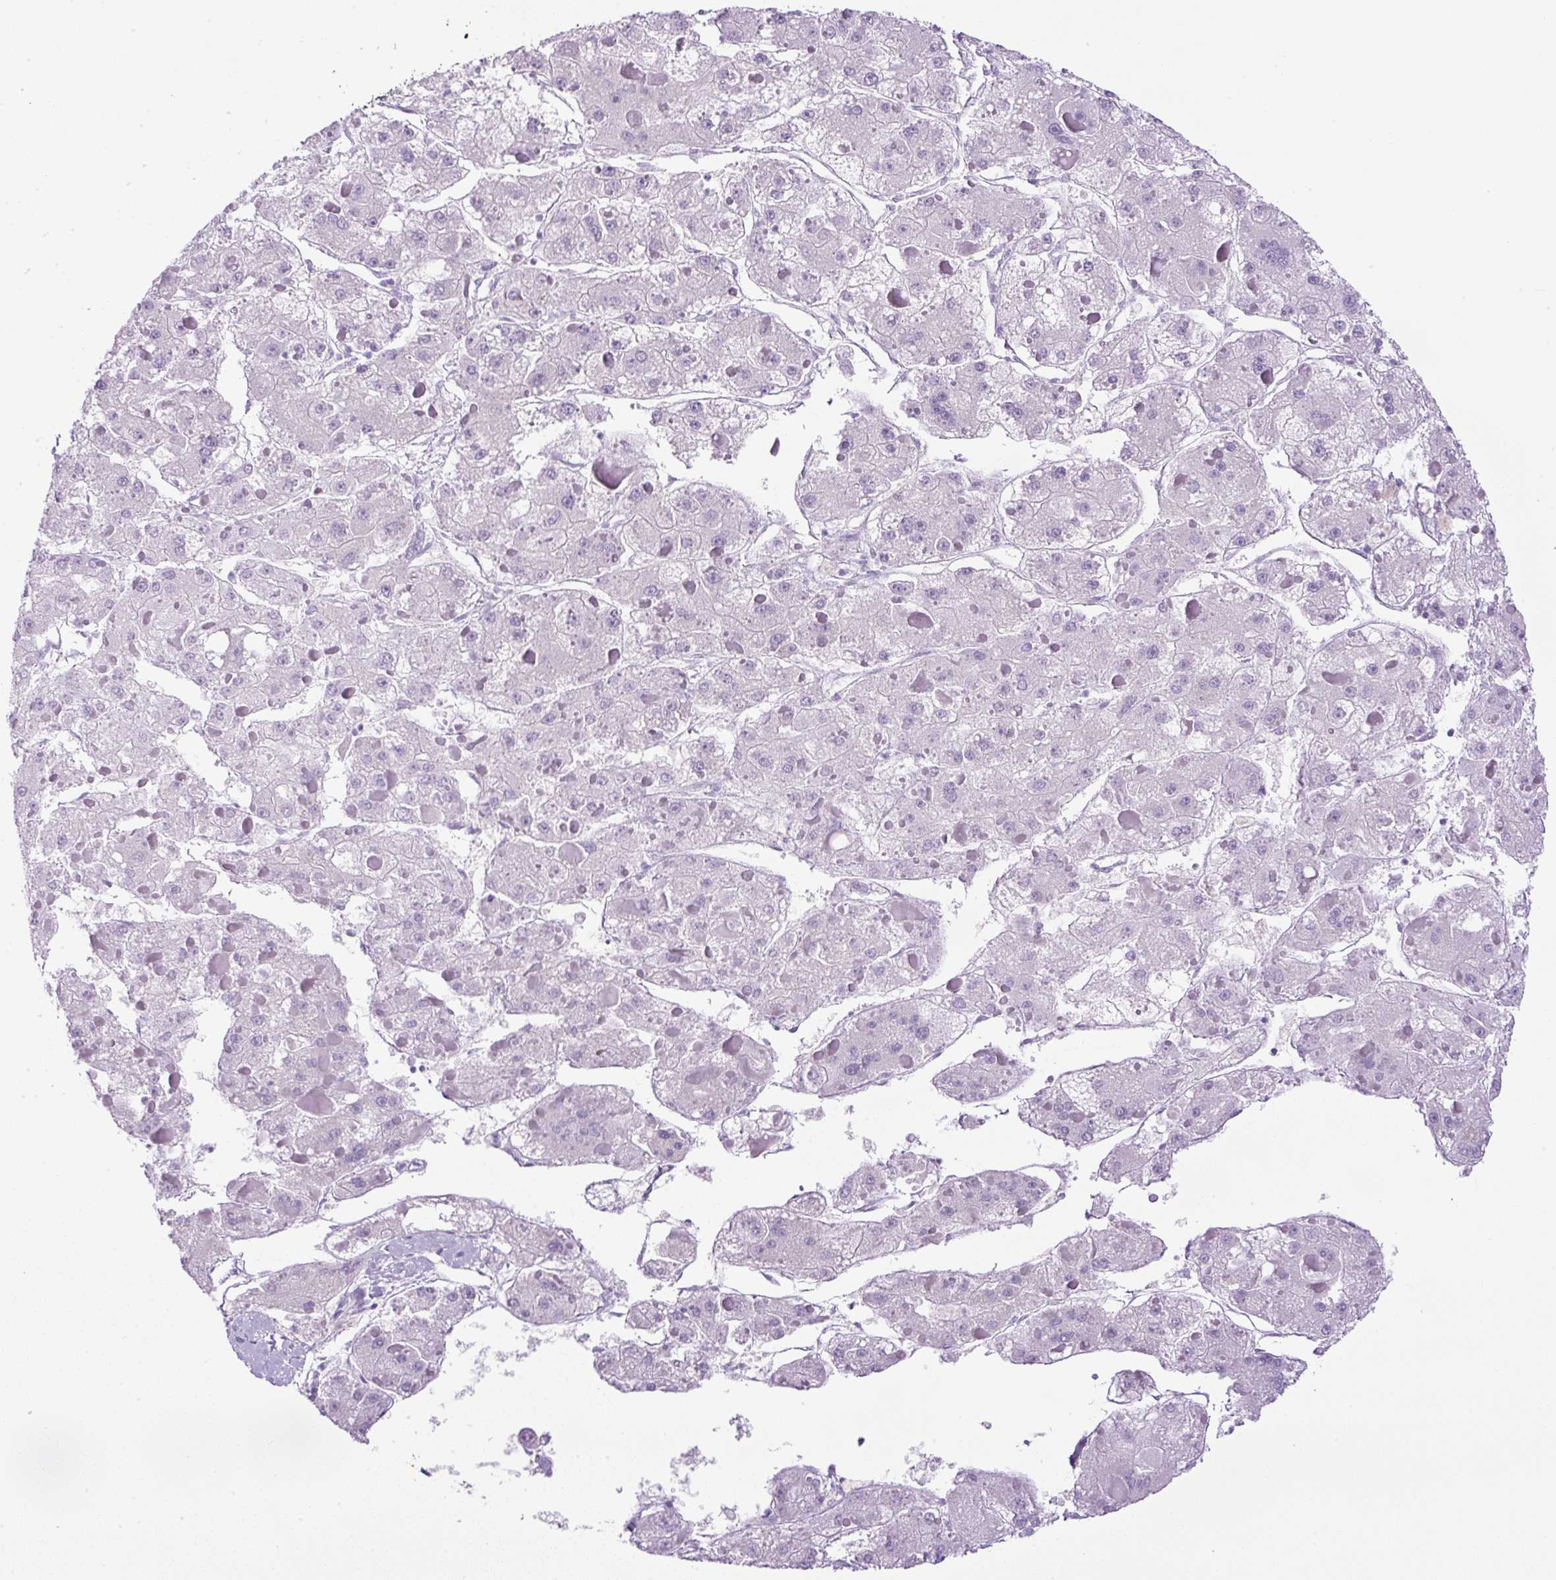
{"staining": {"intensity": "negative", "quantity": "none", "location": "none"}, "tissue": "liver cancer", "cell_type": "Tumor cells", "image_type": "cancer", "snomed": [{"axis": "morphology", "description": "Carcinoma, Hepatocellular, NOS"}, {"axis": "topography", "description": "Liver"}], "caption": "DAB immunohistochemical staining of human liver cancer exhibits no significant expression in tumor cells.", "gene": "RHBDD2", "patient": {"sex": "female", "age": 73}}